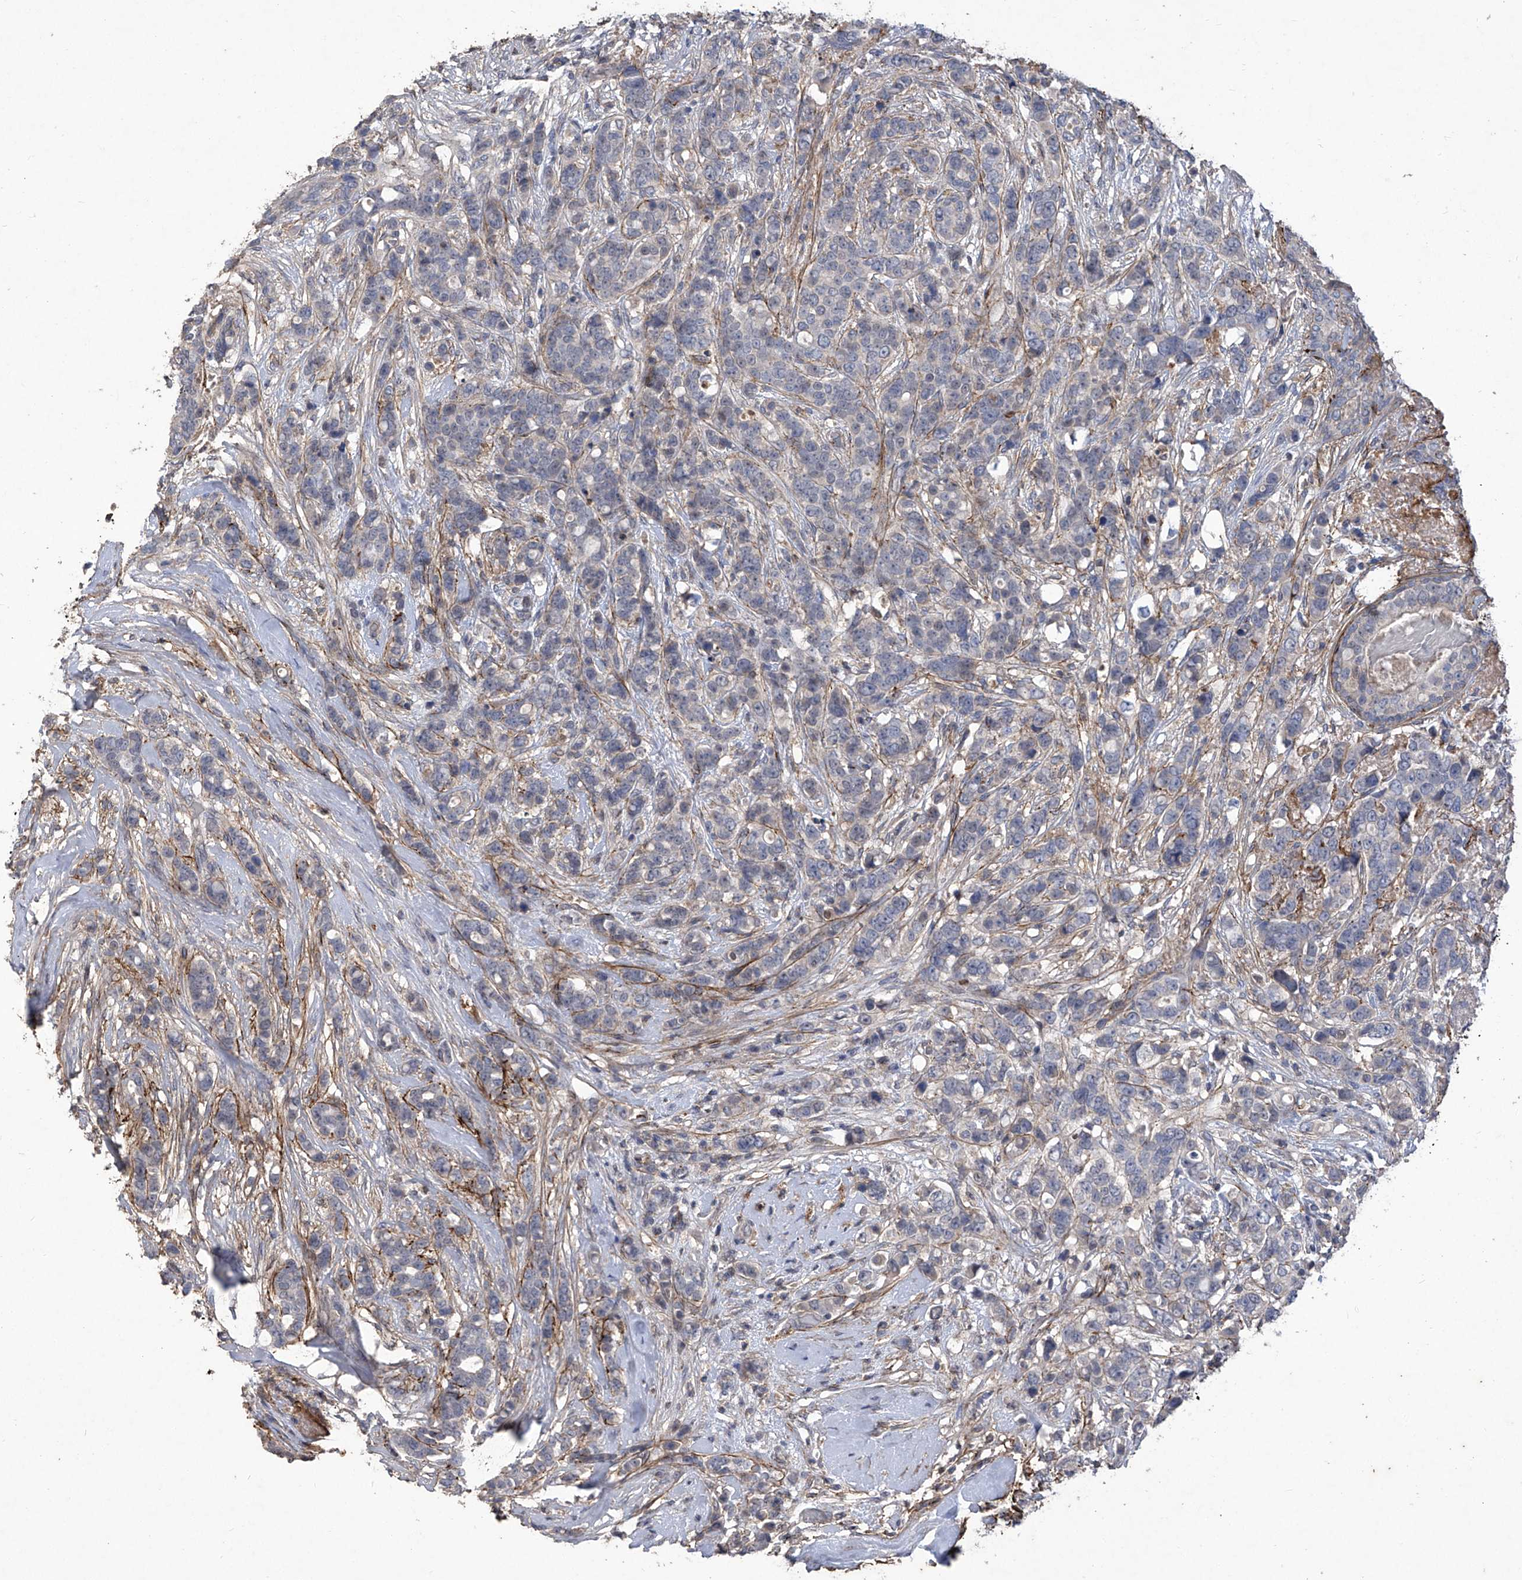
{"staining": {"intensity": "negative", "quantity": "none", "location": "none"}, "tissue": "breast cancer", "cell_type": "Tumor cells", "image_type": "cancer", "snomed": [{"axis": "morphology", "description": "Lobular carcinoma"}, {"axis": "topography", "description": "Breast"}], "caption": "This is a image of immunohistochemistry staining of breast lobular carcinoma, which shows no expression in tumor cells. (Immunohistochemistry (ihc), brightfield microscopy, high magnification).", "gene": "TXNIP", "patient": {"sex": "female", "age": 51}}